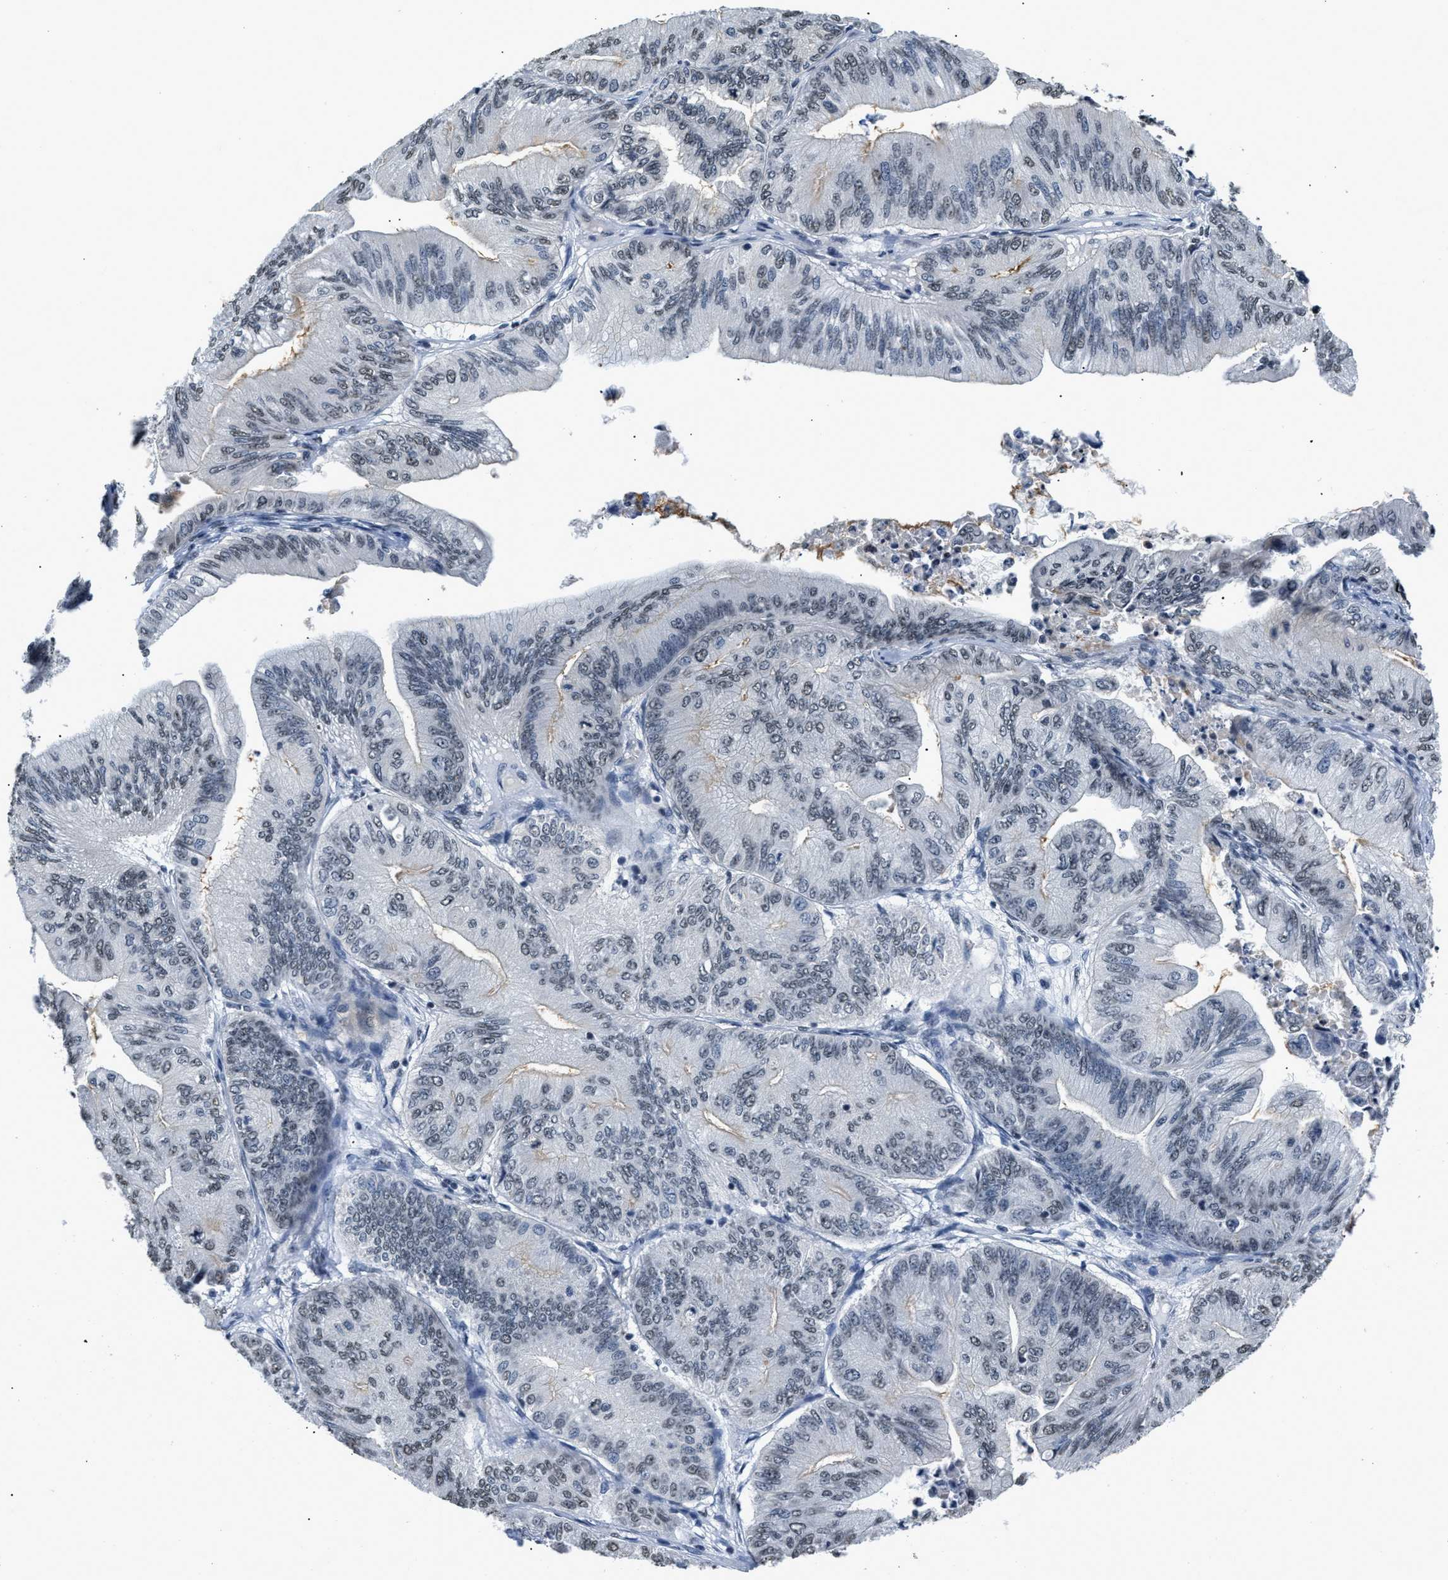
{"staining": {"intensity": "weak", "quantity": "<25%", "location": "nuclear"}, "tissue": "ovarian cancer", "cell_type": "Tumor cells", "image_type": "cancer", "snomed": [{"axis": "morphology", "description": "Cystadenocarcinoma, mucinous, NOS"}, {"axis": "topography", "description": "Ovary"}], "caption": "The photomicrograph reveals no staining of tumor cells in ovarian mucinous cystadenocarcinoma.", "gene": "RAF1", "patient": {"sex": "female", "age": 61}}